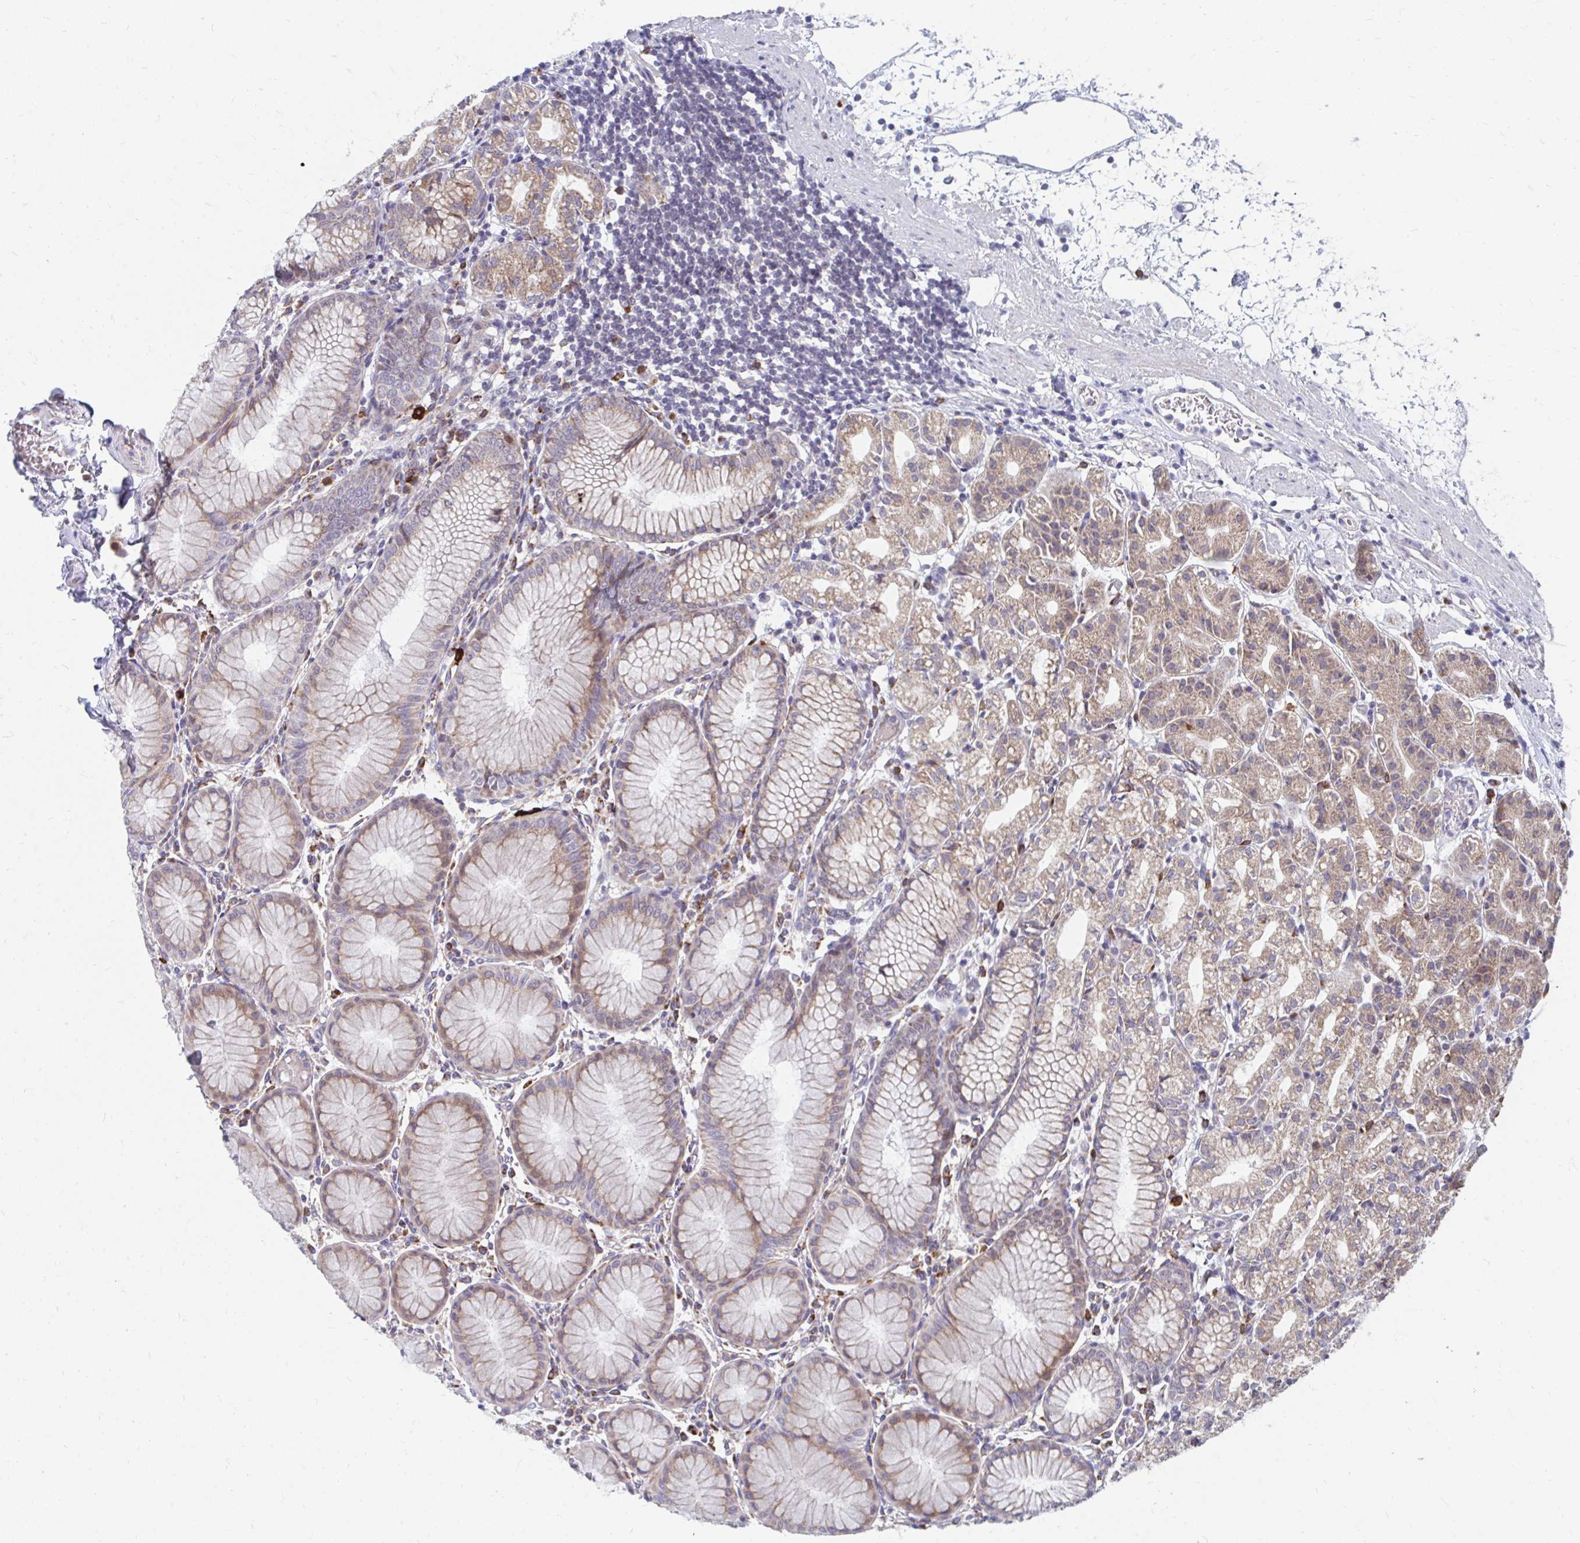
{"staining": {"intensity": "moderate", "quantity": "25%-75%", "location": "cytoplasmic/membranous"}, "tissue": "stomach", "cell_type": "Glandular cells", "image_type": "normal", "snomed": [{"axis": "morphology", "description": "Normal tissue, NOS"}, {"axis": "topography", "description": "Stomach"}], "caption": "Immunohistochemistry (IHC) of unremarkable stomach reveals medium levels of moderate cytoplasmic/membranous staining in about 25%-75% of glandular cells.", "gene": "PABIR3", "patient": {"sex": "female", "age": 57}}